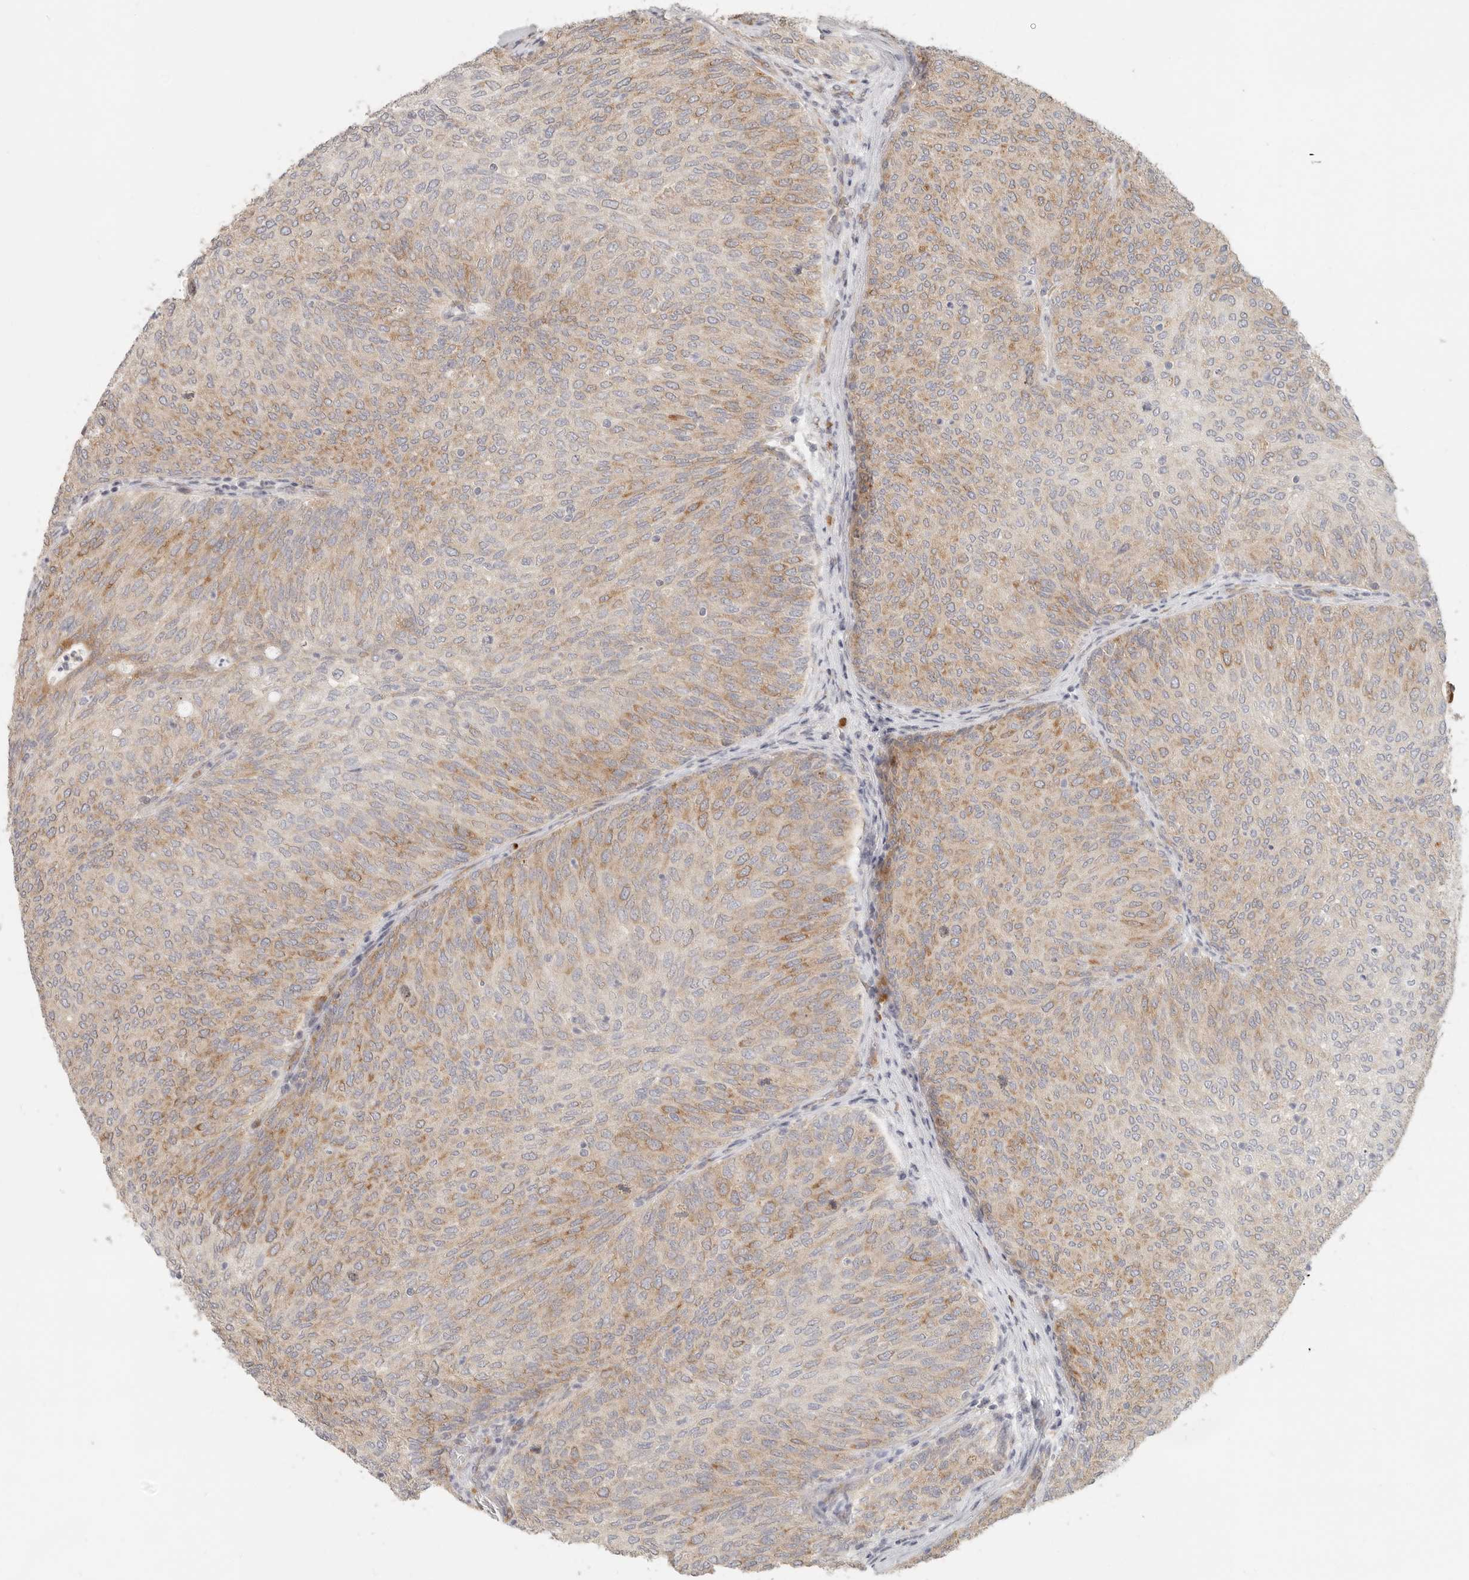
{"staining": {"intensity": "moderate", "quantity": "<25%", "location": "cytoplasmic/membranous"}, "tissue": "urothelial cancer", "cell_type": "Tumor cells", "image_type": "cancer", "snomed": [{"axis": "morphology", "description": "Urothelial carcinoma, Low grade"}, {"axis": "topography", "description": "Urinary bladder"}], "caption": "Human low-grade urothelial carcinoma stained with a brown dye reveals moderate cytoplasmic/membranous positive staining in about <25% of tumor cells.", "gene": "PABPC4", "patient": {"sex": "female", "age": 79}}